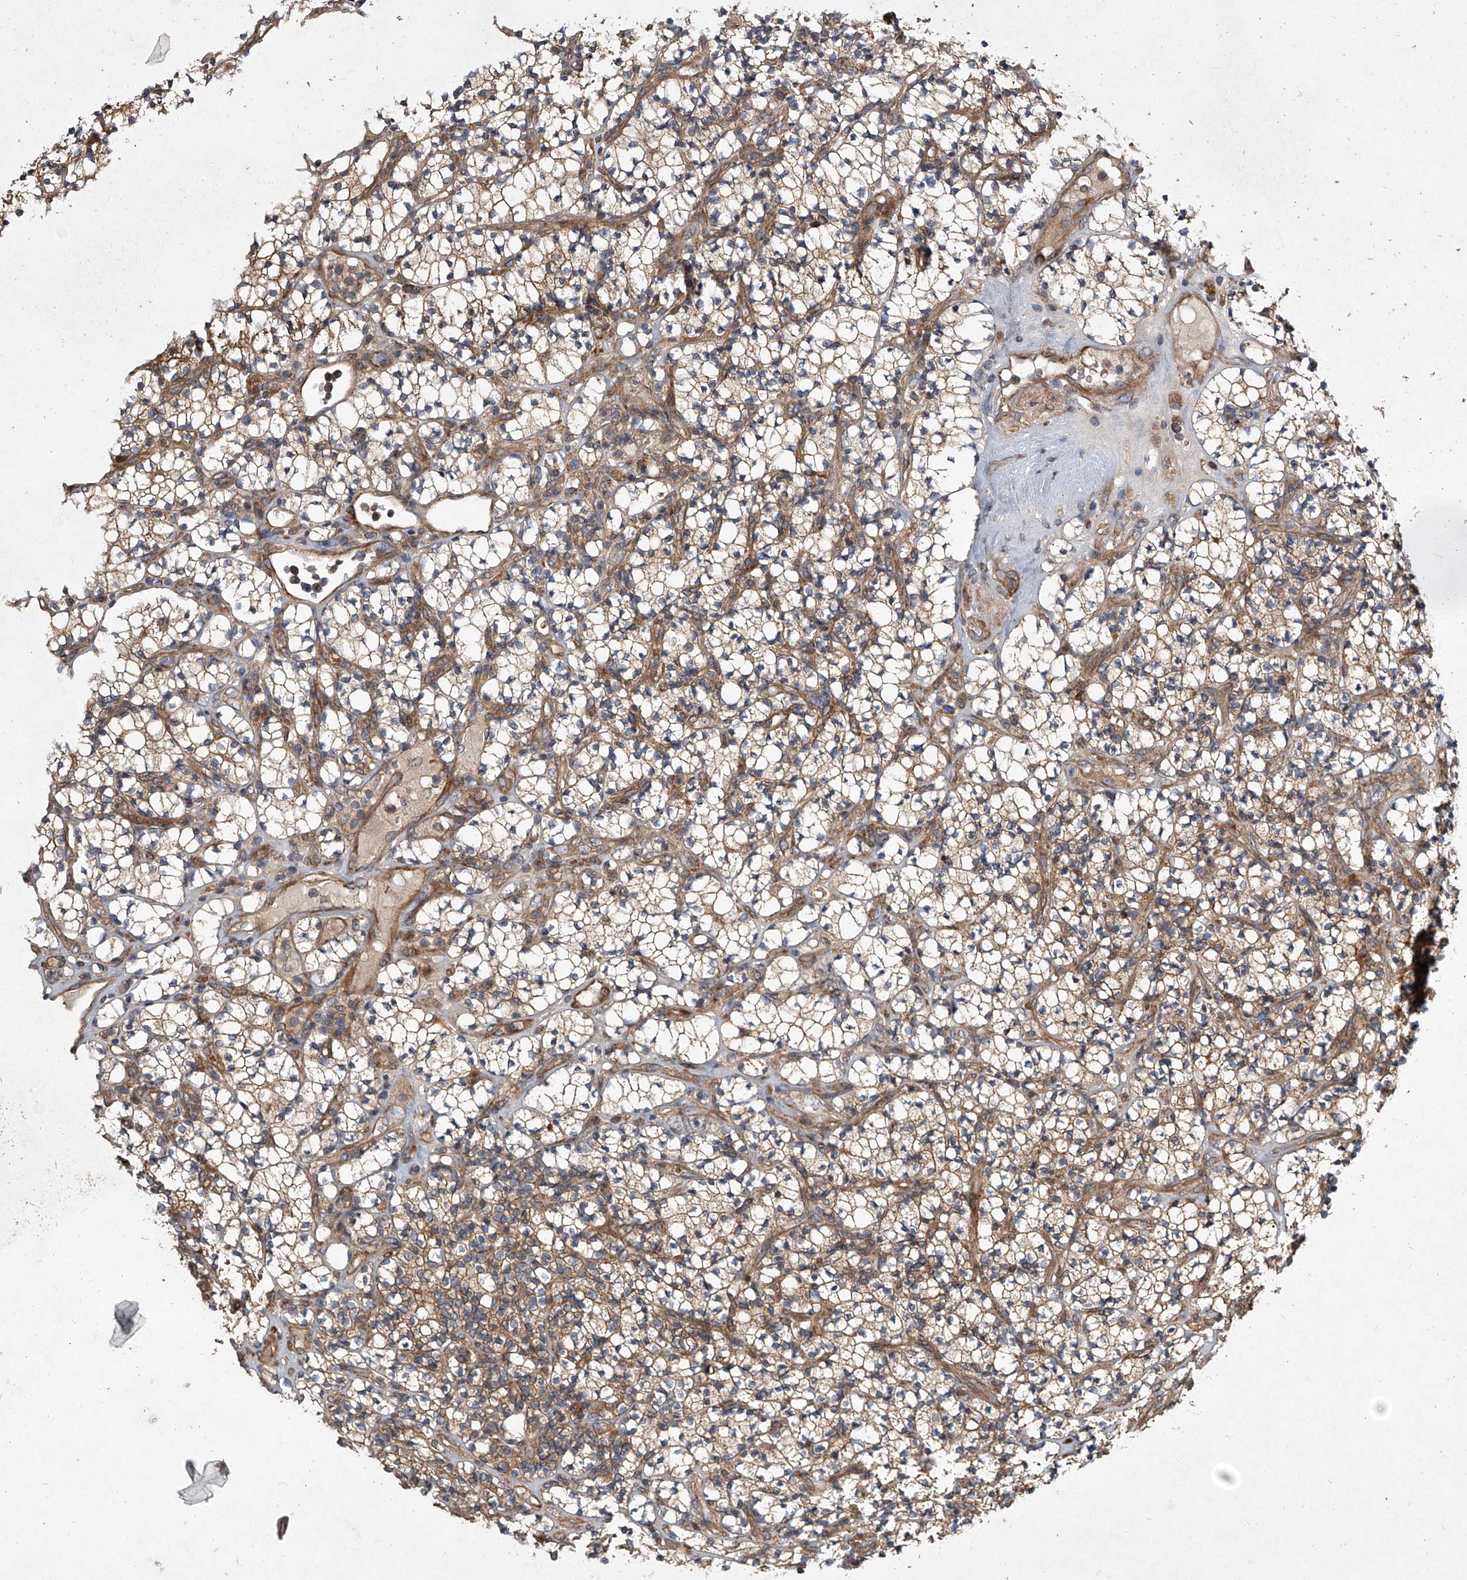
{"staining": {"intensity": "moderate", "quantity": ">75%", "location": "cytoplasmic/membranous"}, "tissue": "renal cancer", "cell_type": "Tumor cells", "image_type": "cancer", "snomed": [{"axis": "morphology", "description": "Adenocarcinoma, NOS"}, {"axis": "topography", "description": "Kidney"}], "caption": "Human renal cancer stained with a protein marker exhibits moderate staining in tumor cells.", "gene": "EVA1C", "patient": {"sex": "male", "age": 77}}